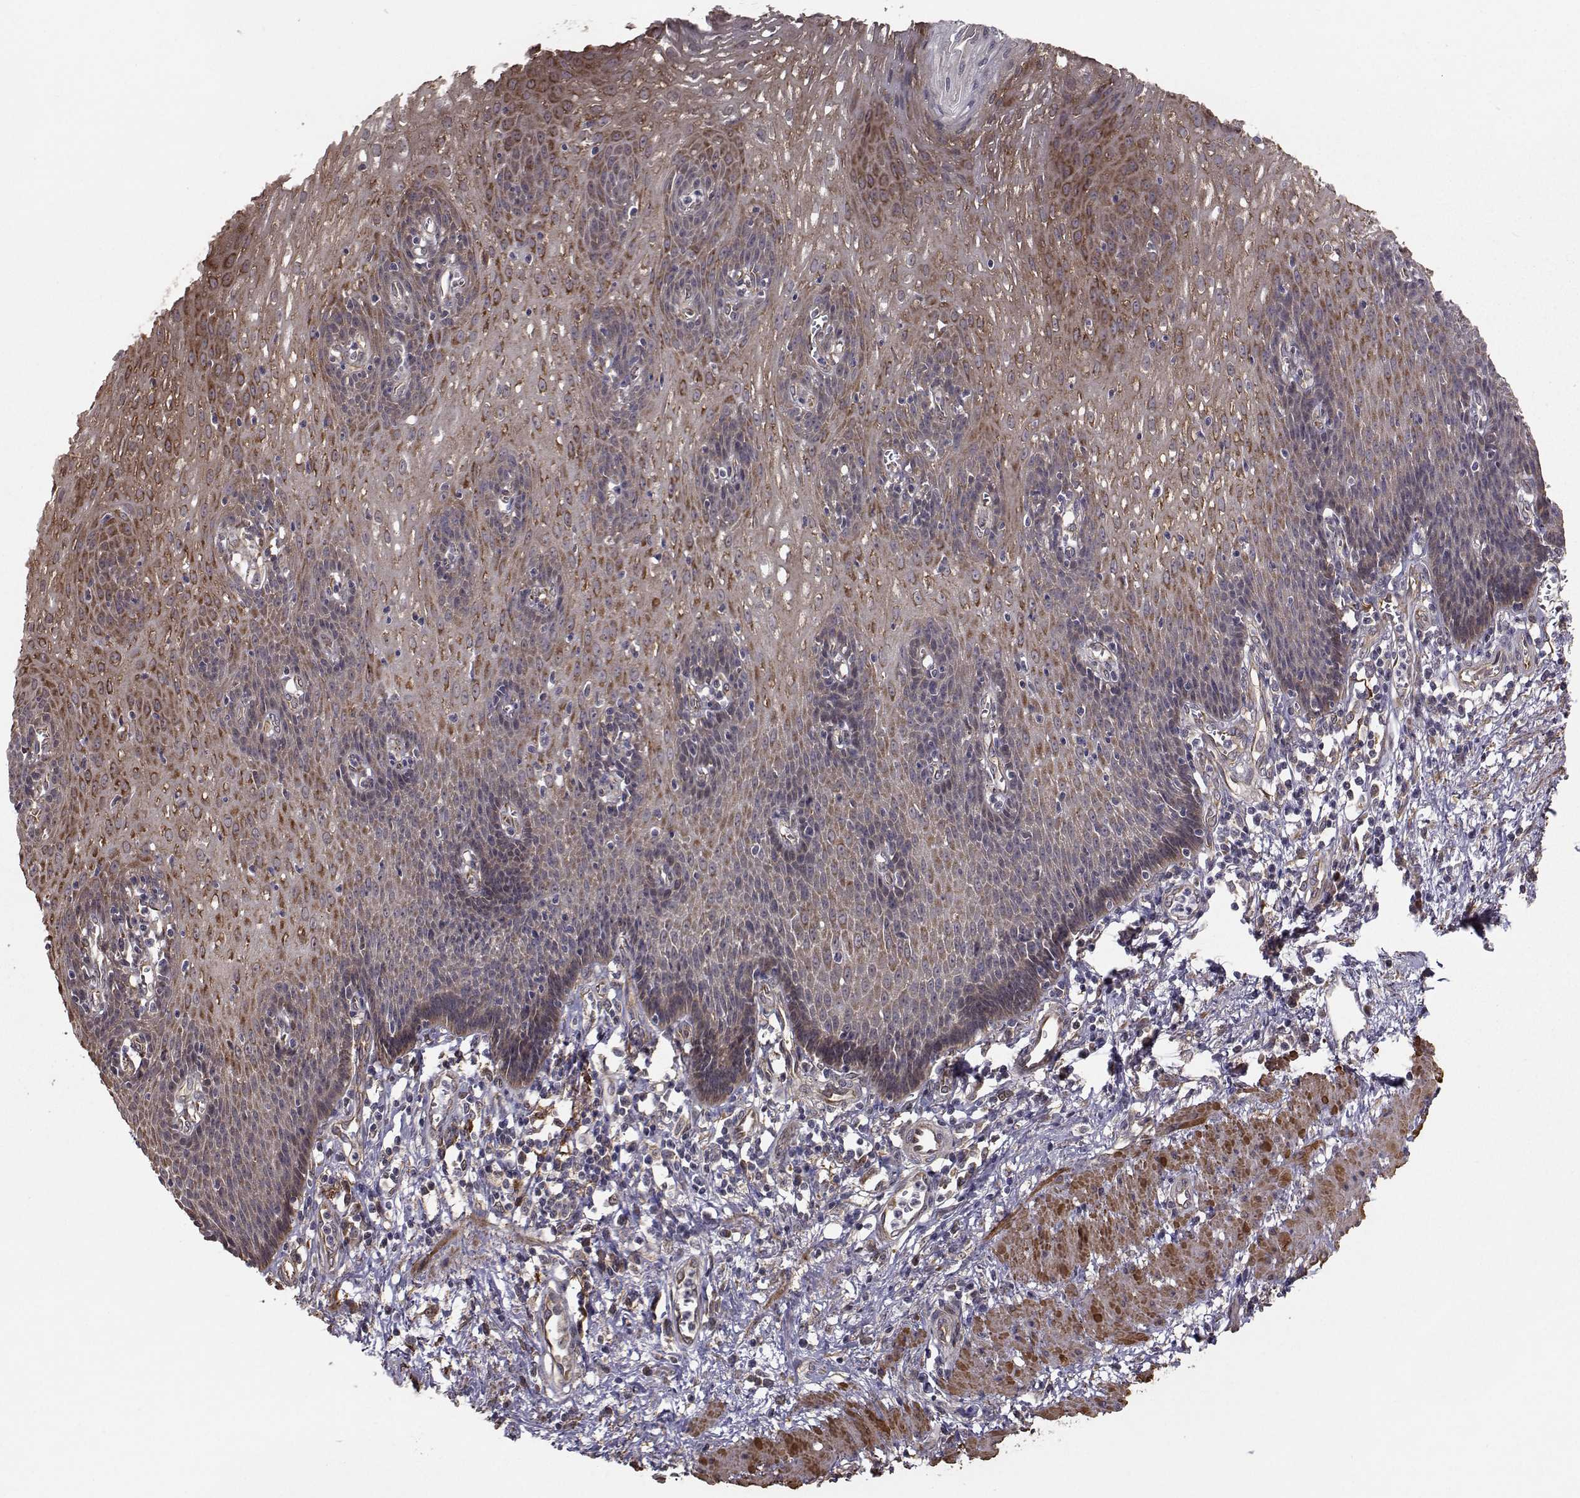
{"staining": {"intensity": "strong", "quantity": "25%-75%", "location": "cytoplasmic/membranous"}, "tissue": "esophagus", "cell_type": "Squamous epithelial cells", "image_type": "normal", "snomed": [{"axis": "morphology", "description": "Normal tissue, NOS"}, {"axis": "topography", "description": "Esophagus"}], "caption": "DAB immunohistochemical staining of normal esophagus demonstrates strong cytoplasmic/membranous protein expression in about 25%-75% of squamous epithelial cells.", "gene": "TRIP10", "patient": {"sex": "male", "age": 57}}